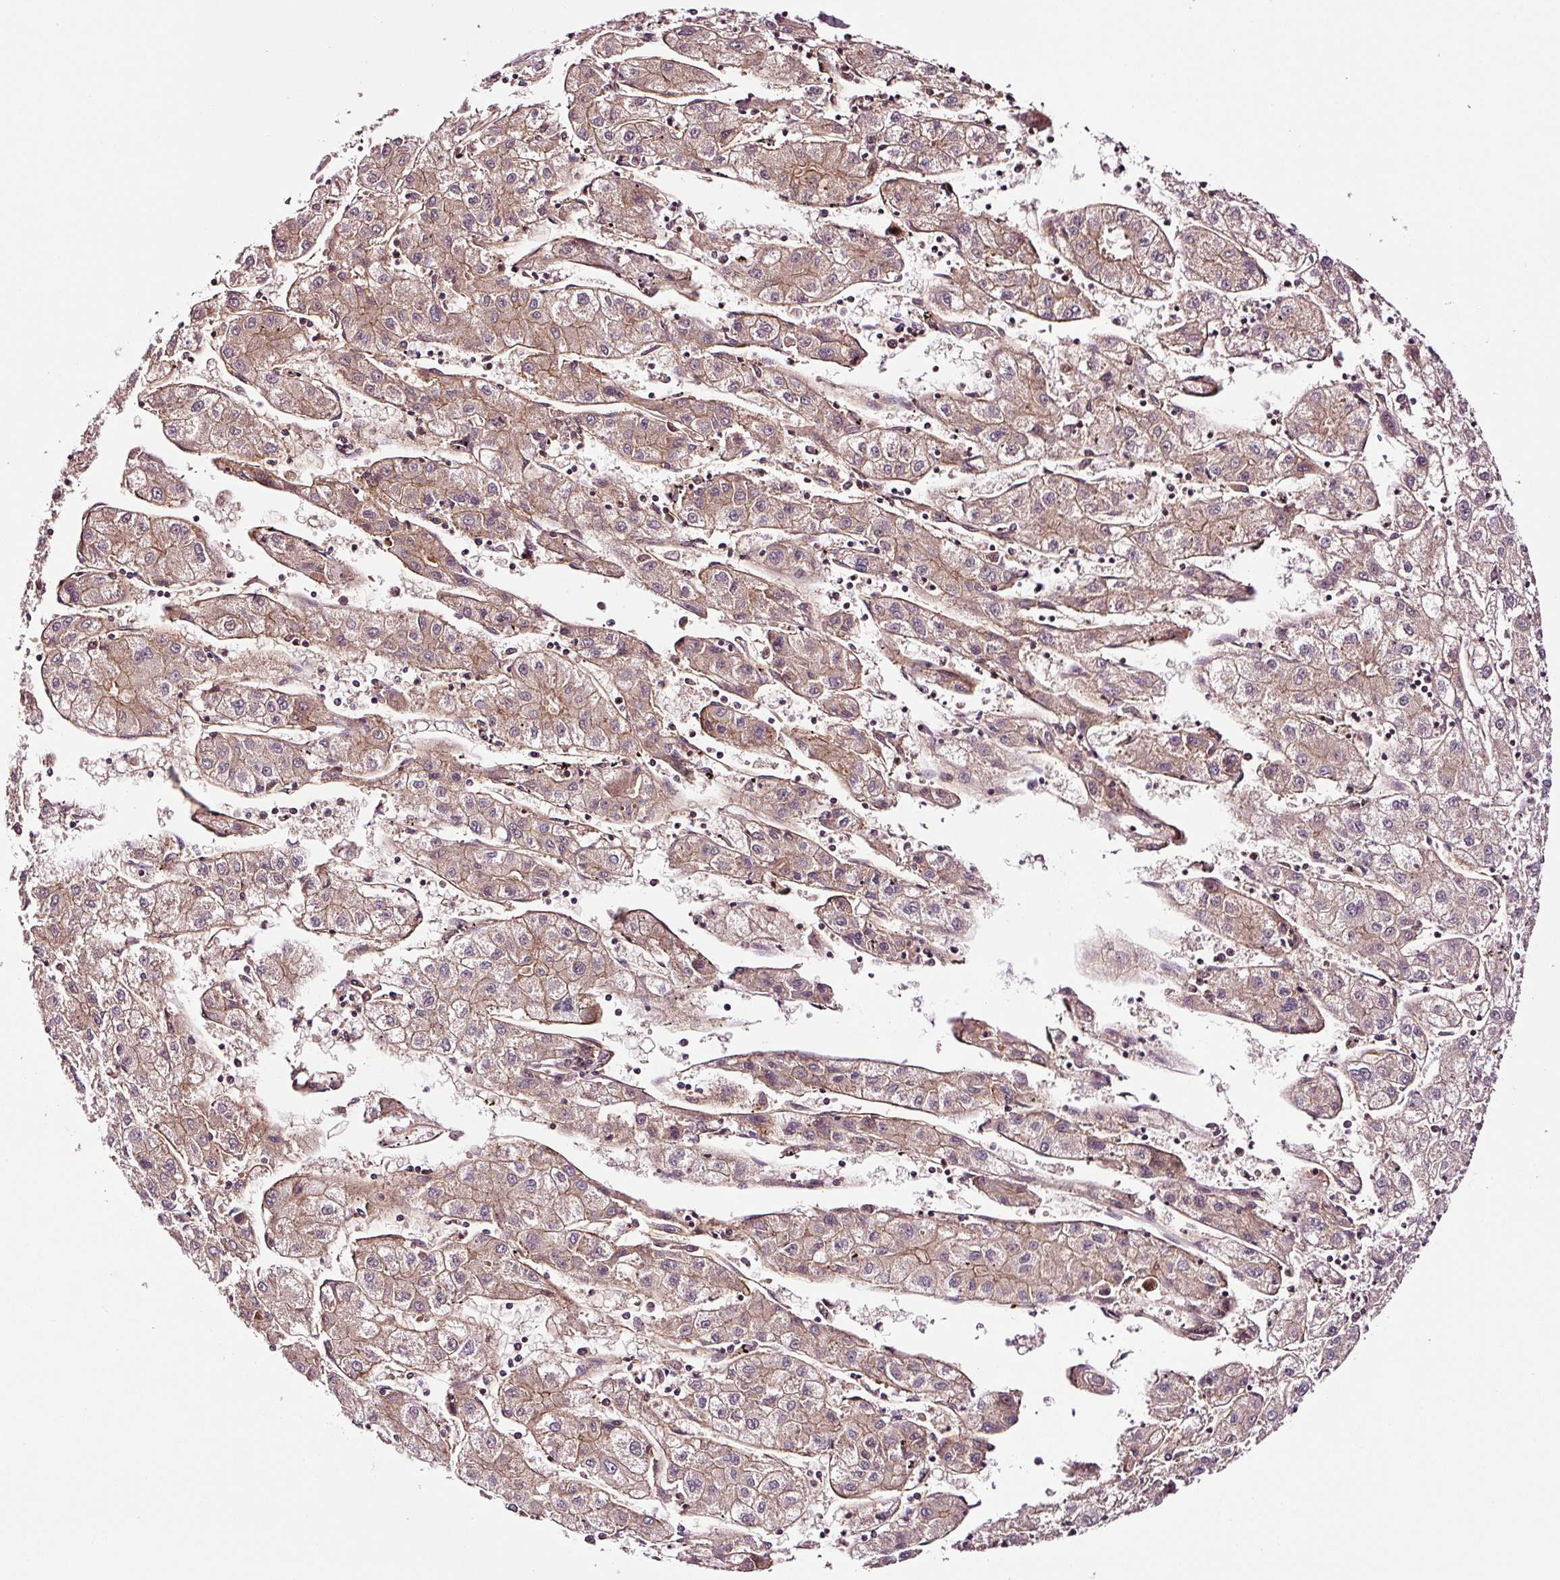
{"staining": {"intensity": "moderate", "quantity": ">75%", "location": "cytoplasmic/membranous"}, "tissue": "liver cancer", "cell_type": "Tumor cells", "image_type": "cancer", "snomed": [{"axis": "morphology", "description": "Carcinoma, Hepatocellular, NOS"}, {"axis": "topography", "description": "Liver"}], "caption": "This is an image of IHC staining of liver cancer (hepatocellular carcinoma), which shows moderate staining in the cytoplasmic/membranous of tumor cells.", "gene": "METAP1", "patient": {"sex": "male", "age": 72}}